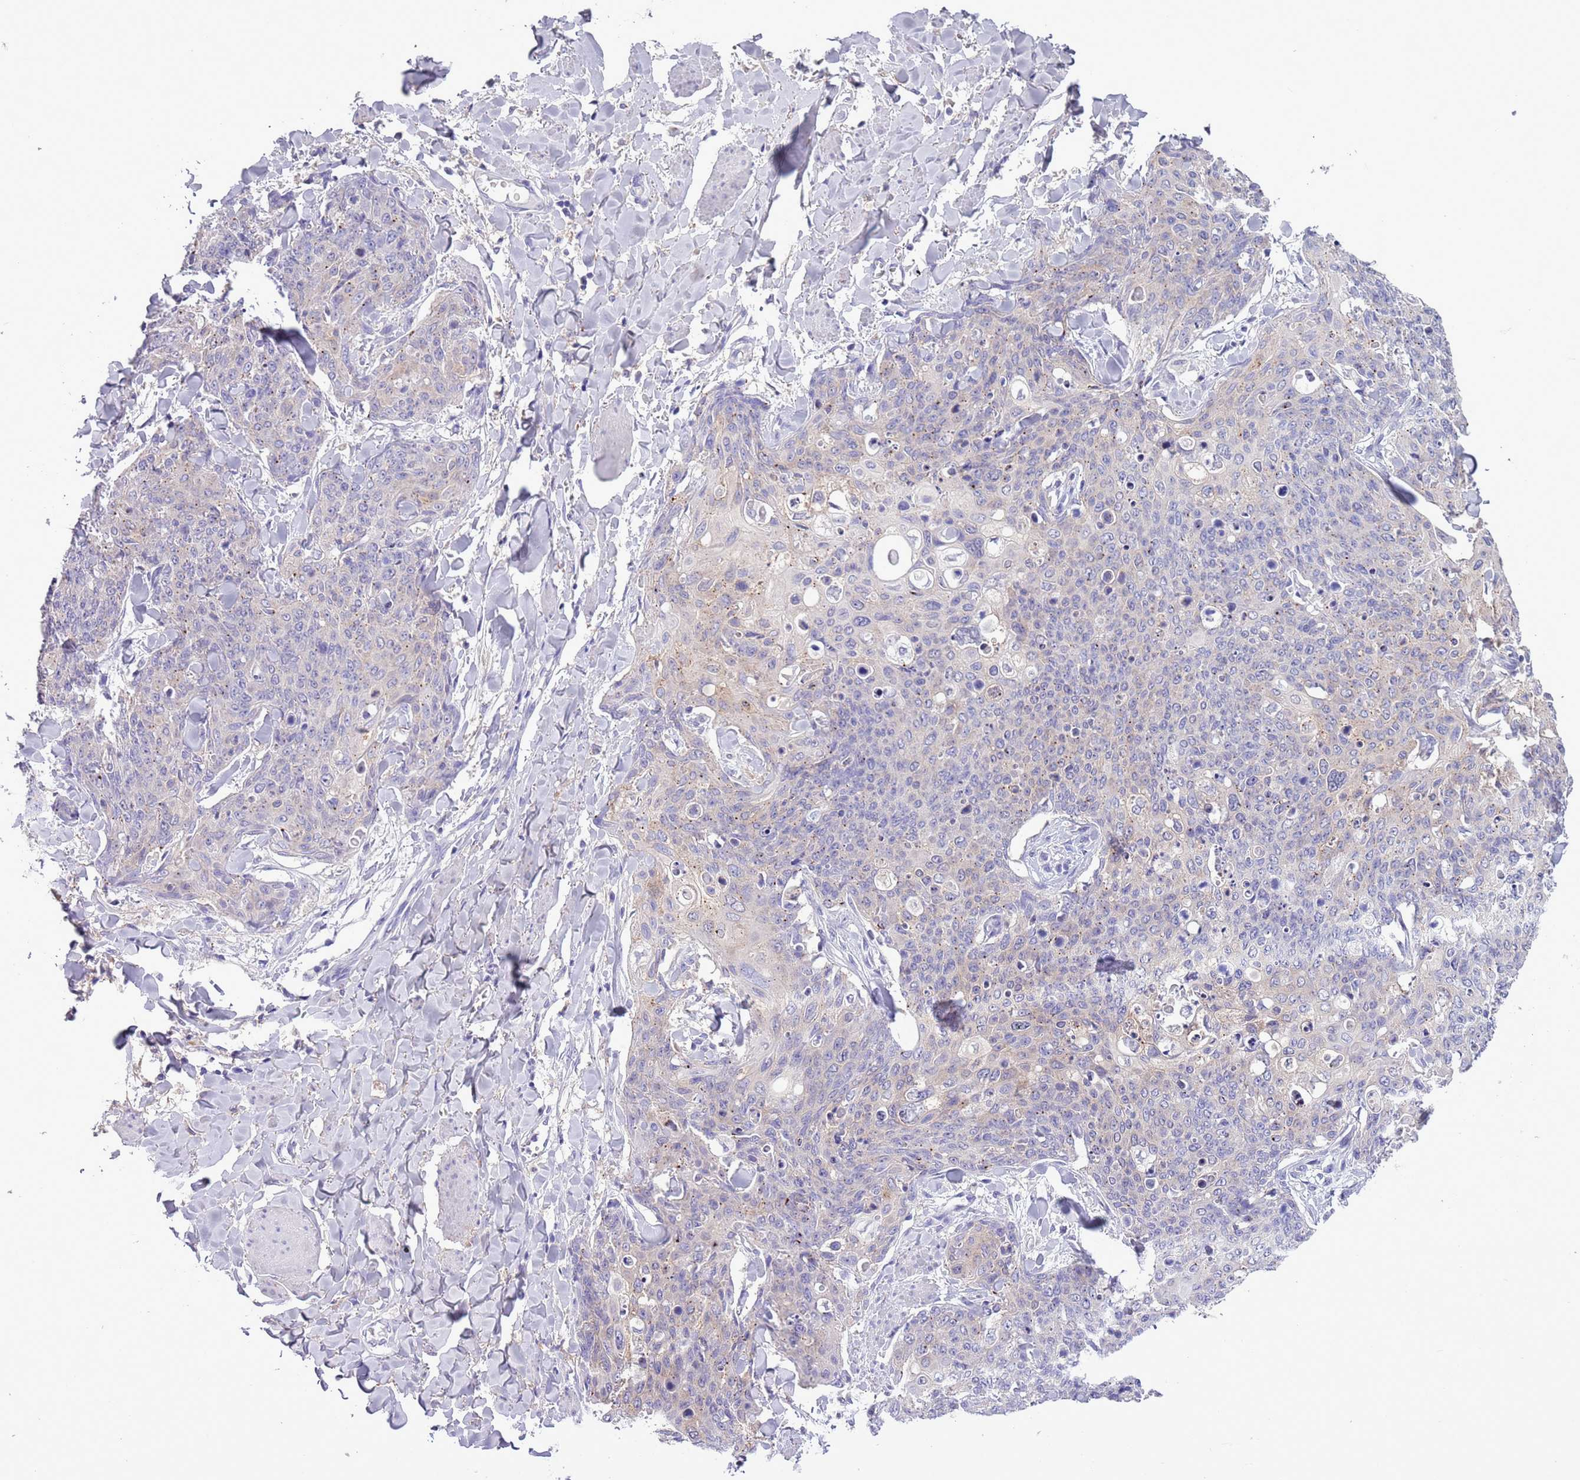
{"staining": {"intensity": "negative", "quantity": "none", "location": "none"}, "tissue": "skin cancer", "cell_type": "Tumor cells", "image_type": "cancer", "snomed": [{"axis": "morphology", "description": "Squamous cell carcinoma, NOS"}, {"axis": "topography", "description": "Skin"}, {"axis": "topography", "description": "Vulva"}], "caption": "High magnification brightfield microscopy of squamous cell carcinoma (skin) stained with DAB (3,3'-diaminobenzidine) (brown) and counterstained with hematoxylin (blue): tumor cells show no significant expression.", "gene": "PFKFB2", "patient": {"sex": "female", "age": 85}}